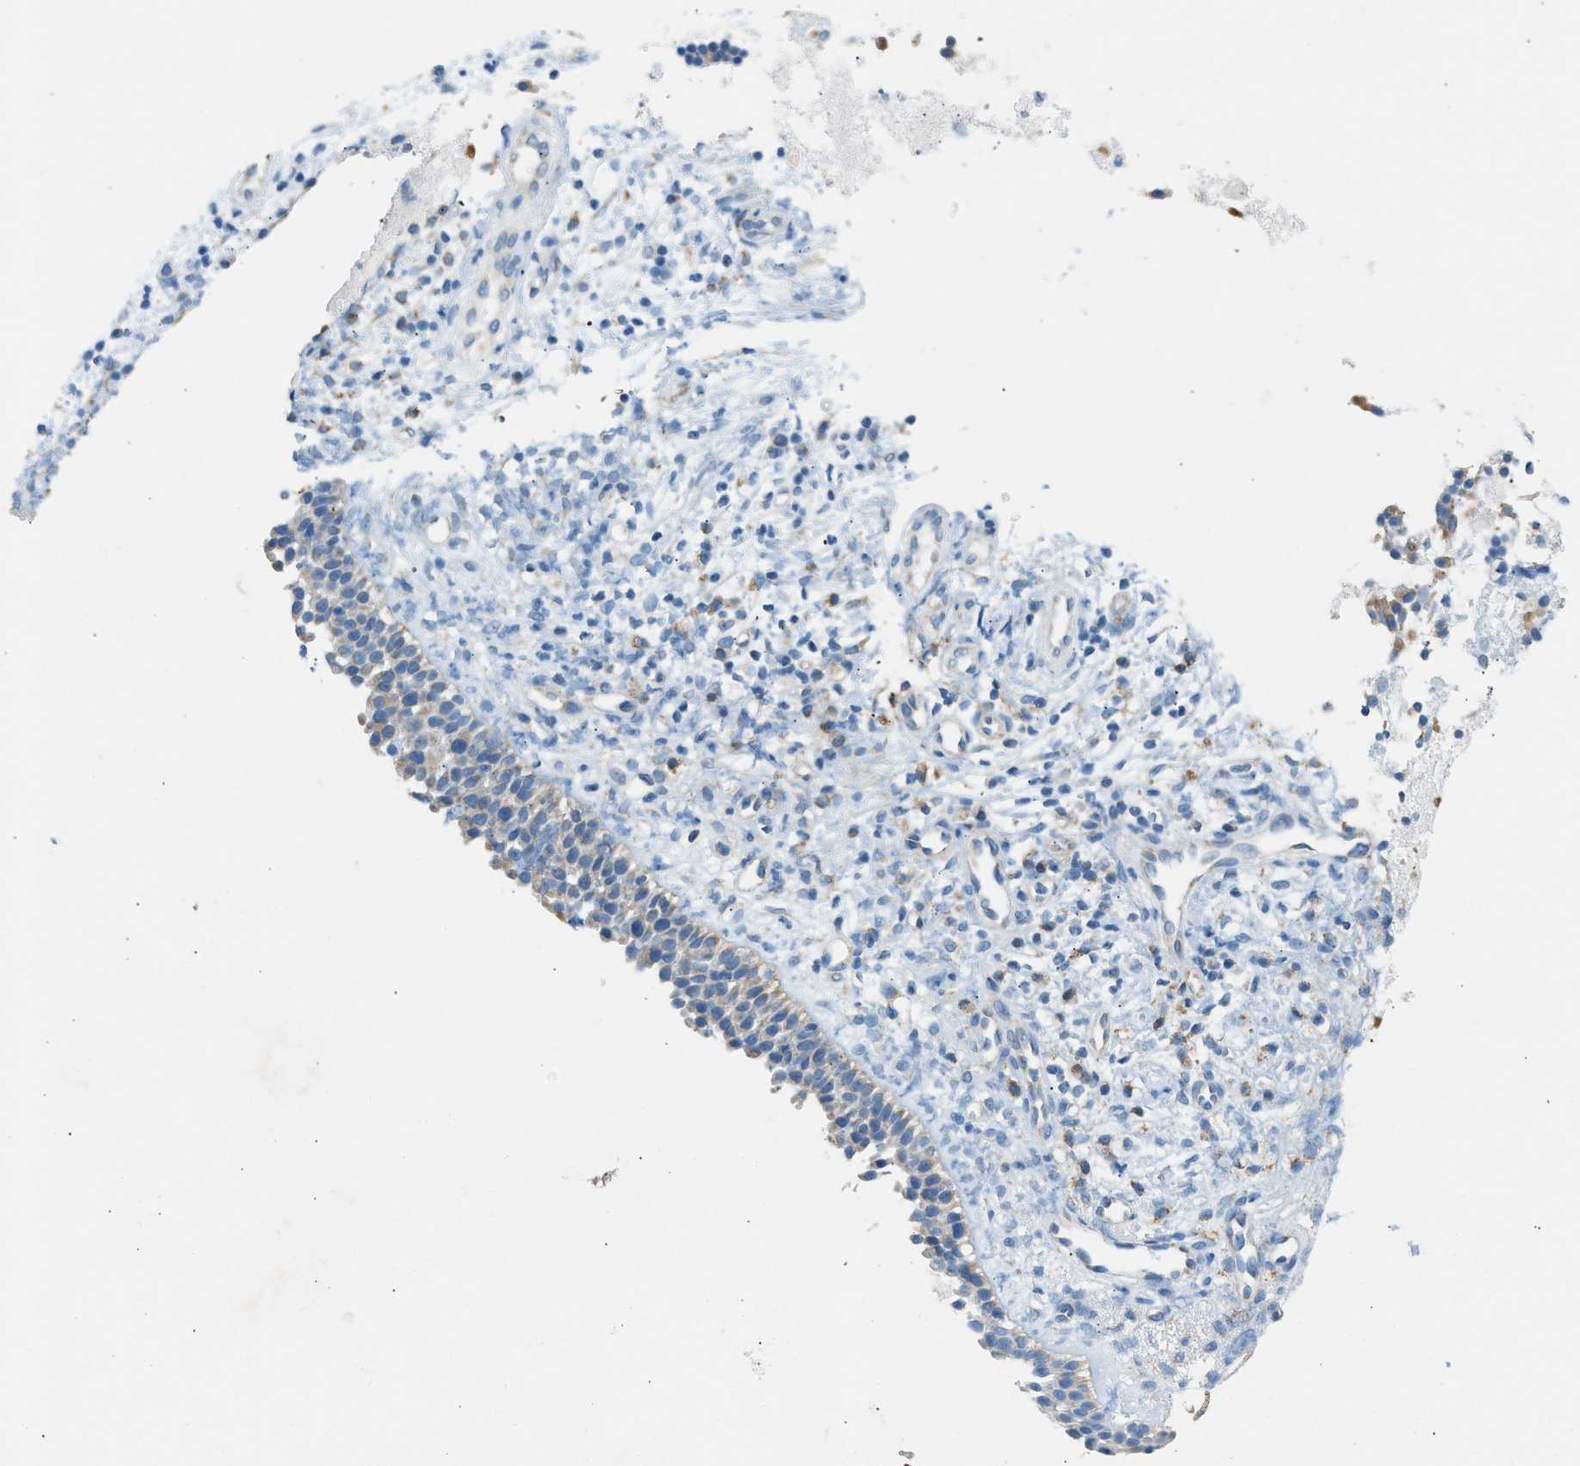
{"staining": {"intensity": "weak", "quantity": "25%-75%", "location": "cytoplasmic/membranous"}, "tissue": "nasopharynx", "cell_type": "Respiratory epithelial cells", "image_type": "normal", "snomed": [{"axis": "morphology", "description": "Normal tissue, NOS"}, {"axis": "topography", "description": "Nasopharynx"}], "caption": "Nasopharynx stained with DAB immunohistochemistry demonstrates low levels of weak cytoplasmic/membranous staining in about 25%-75% of respiratory epithelial cells.", "gene": "NDUFS8", "patient": {"sex": "male", "age": 21}}